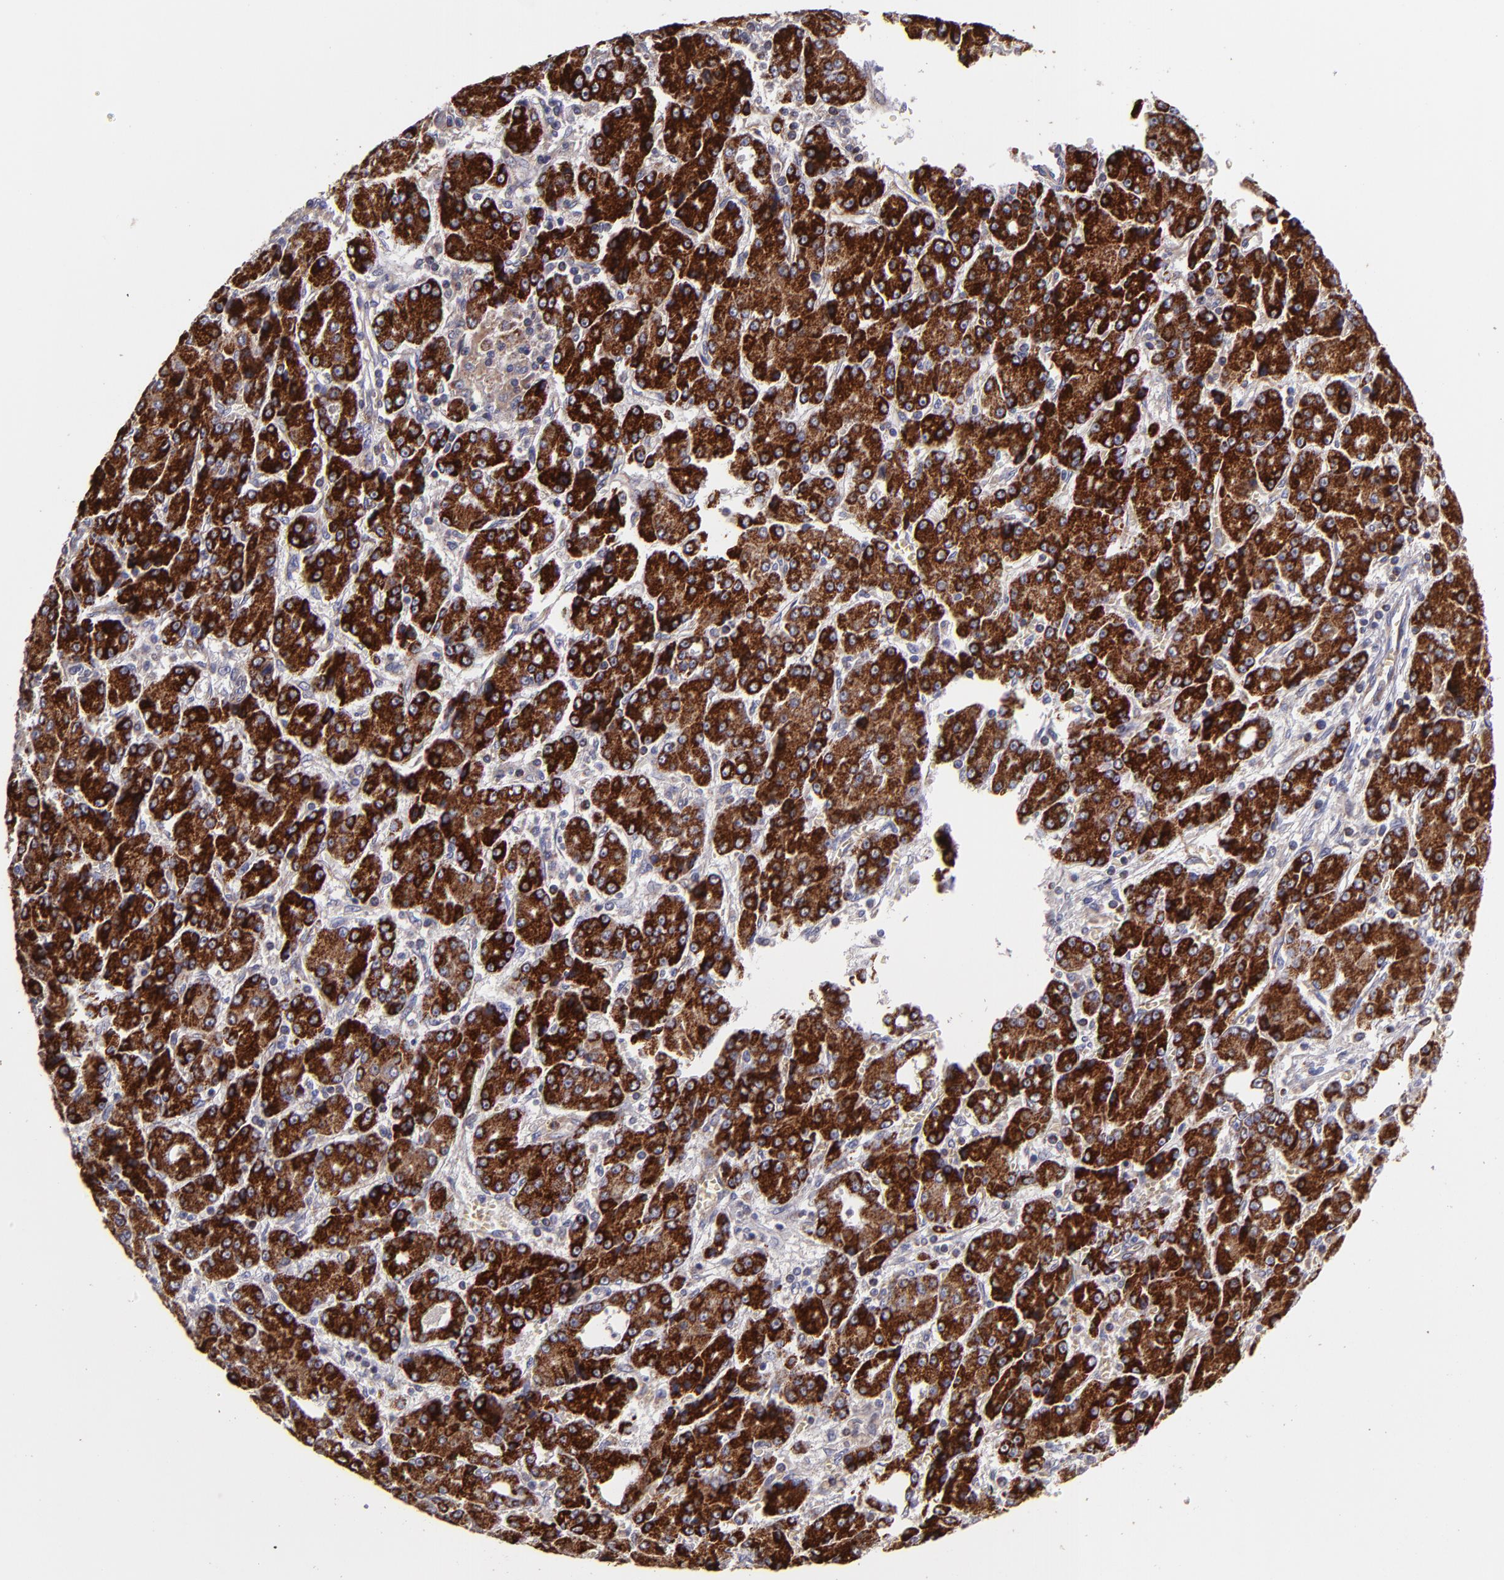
{"staining": {"intensity": "strong", "quantity": ">75%", "location": "cytoplasmic/membranous"}, "tissue": "liver cancer", "cell_type": "Tumor cells", "image_type": "cancer", "snomed": [{"axis": "morphology", "description": "Carcinoma, Hepatocellular, NOS"}, {"axis": "topography", "description": "Liver"}], "caption": "Immunohistochemistry (IHC) photomicrograph of human liver hepatocellular carcinoma stained for a protein (brown), which demonstrates high levels of strong cytoplasmic/membranous expression in about >75% of tumor cells.", "gene": "CLTA", "patient": {"sex": "male", "age": 69}}